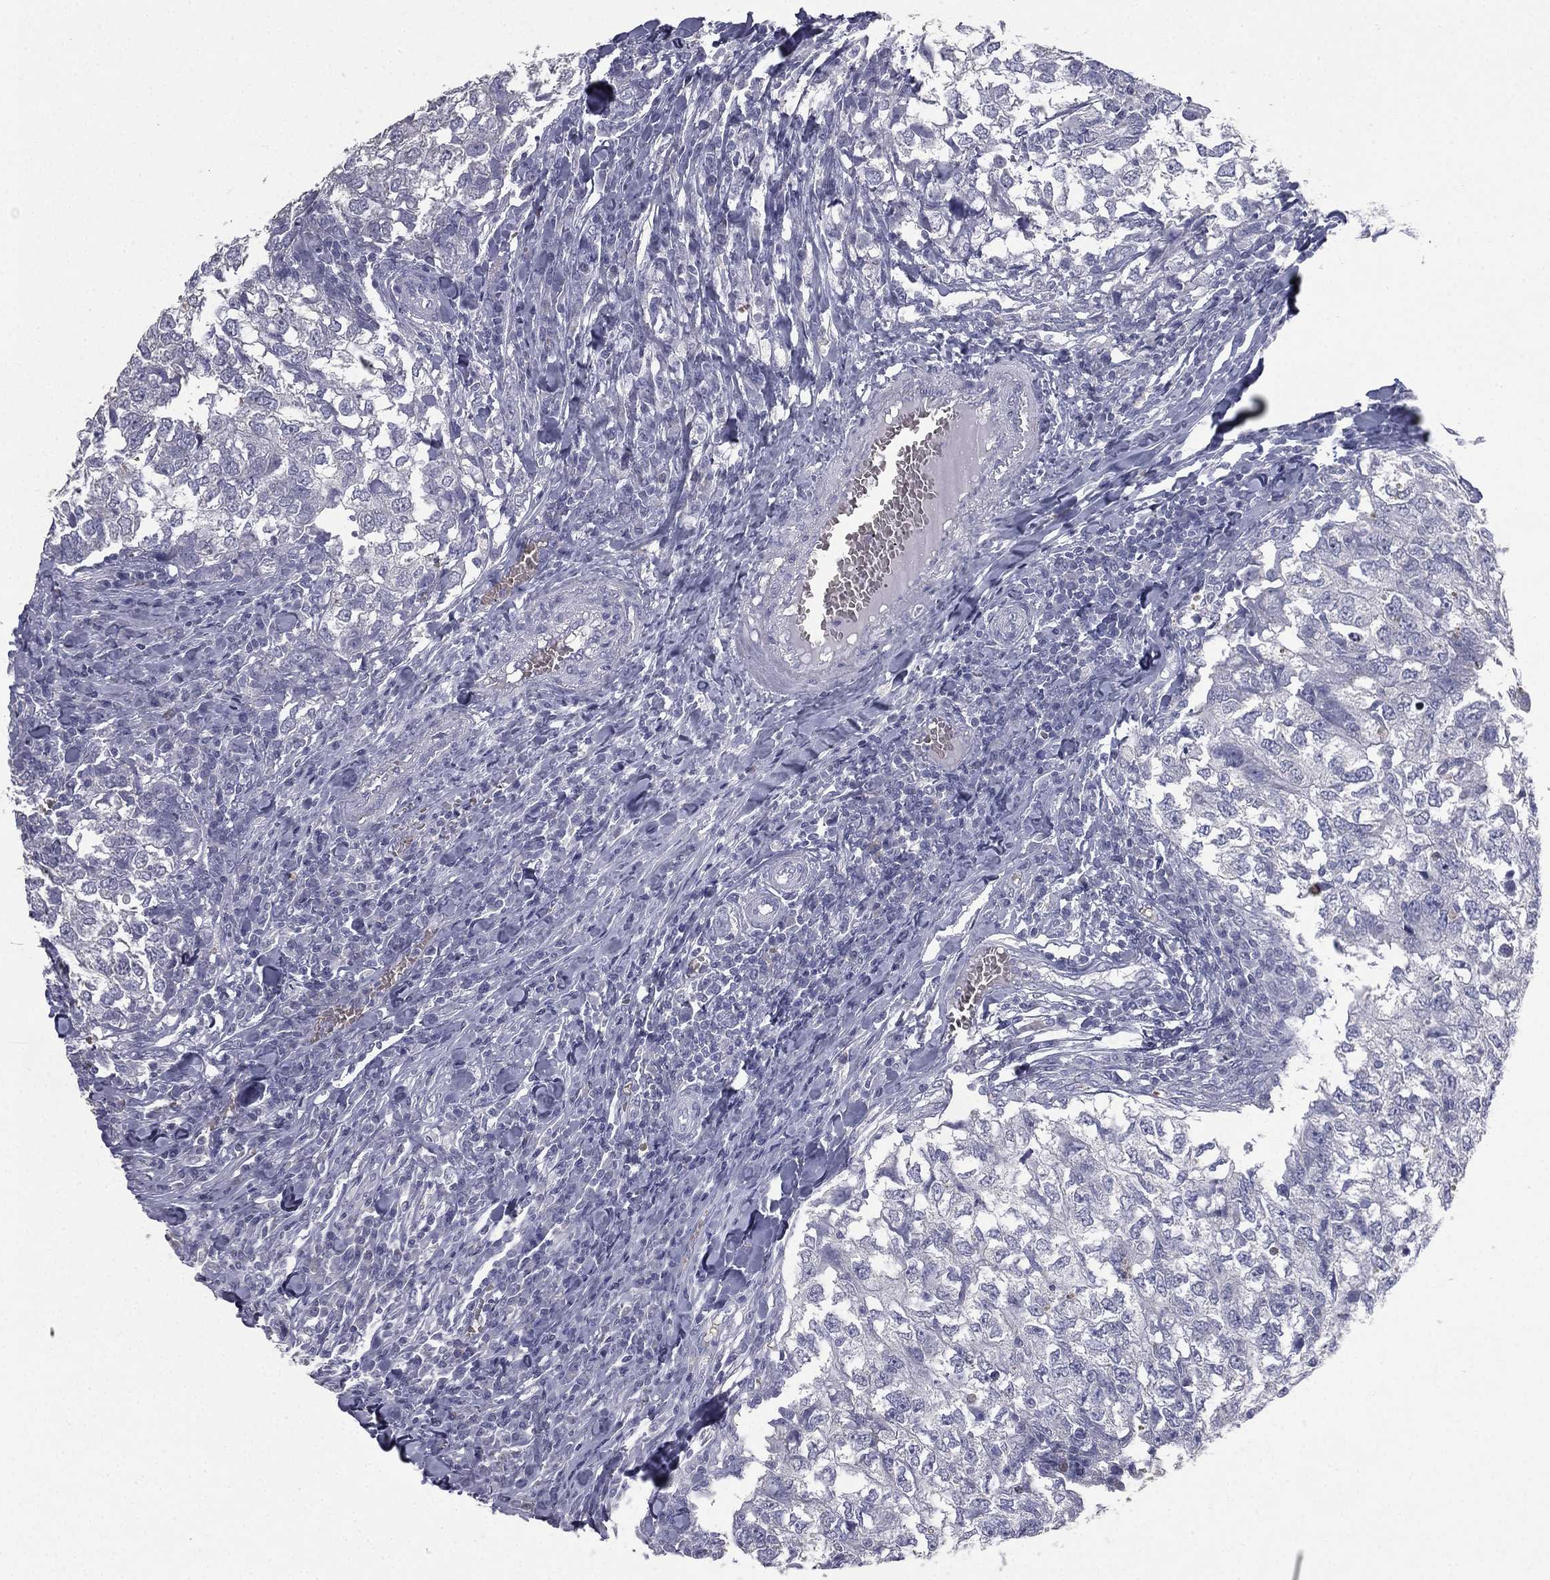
{"staining": {"intensity": "negative", "quantity": "none", "location": "none"}, "tissue": "breast cancer", "cell_type": "Tumor cells", "image_type": "cancer", "snomed": [{"axis": "morphology", "description": "Duct carcinoma"}, {"axis": "topography", "description": "Breast"}], "caption": "IHC histopathology image of neoplastic tissue: human infiltrating ductal carcinoma (breast) stained with DAB reveals no significant protein positivity in tumor cells. (DAB (3,3'-diaminobenzidine) immunohistochemistry visualized using brightfield microscopy, high magnification).", "gene": "ESX1", "patient": {"sex": "female", "age": 30}}